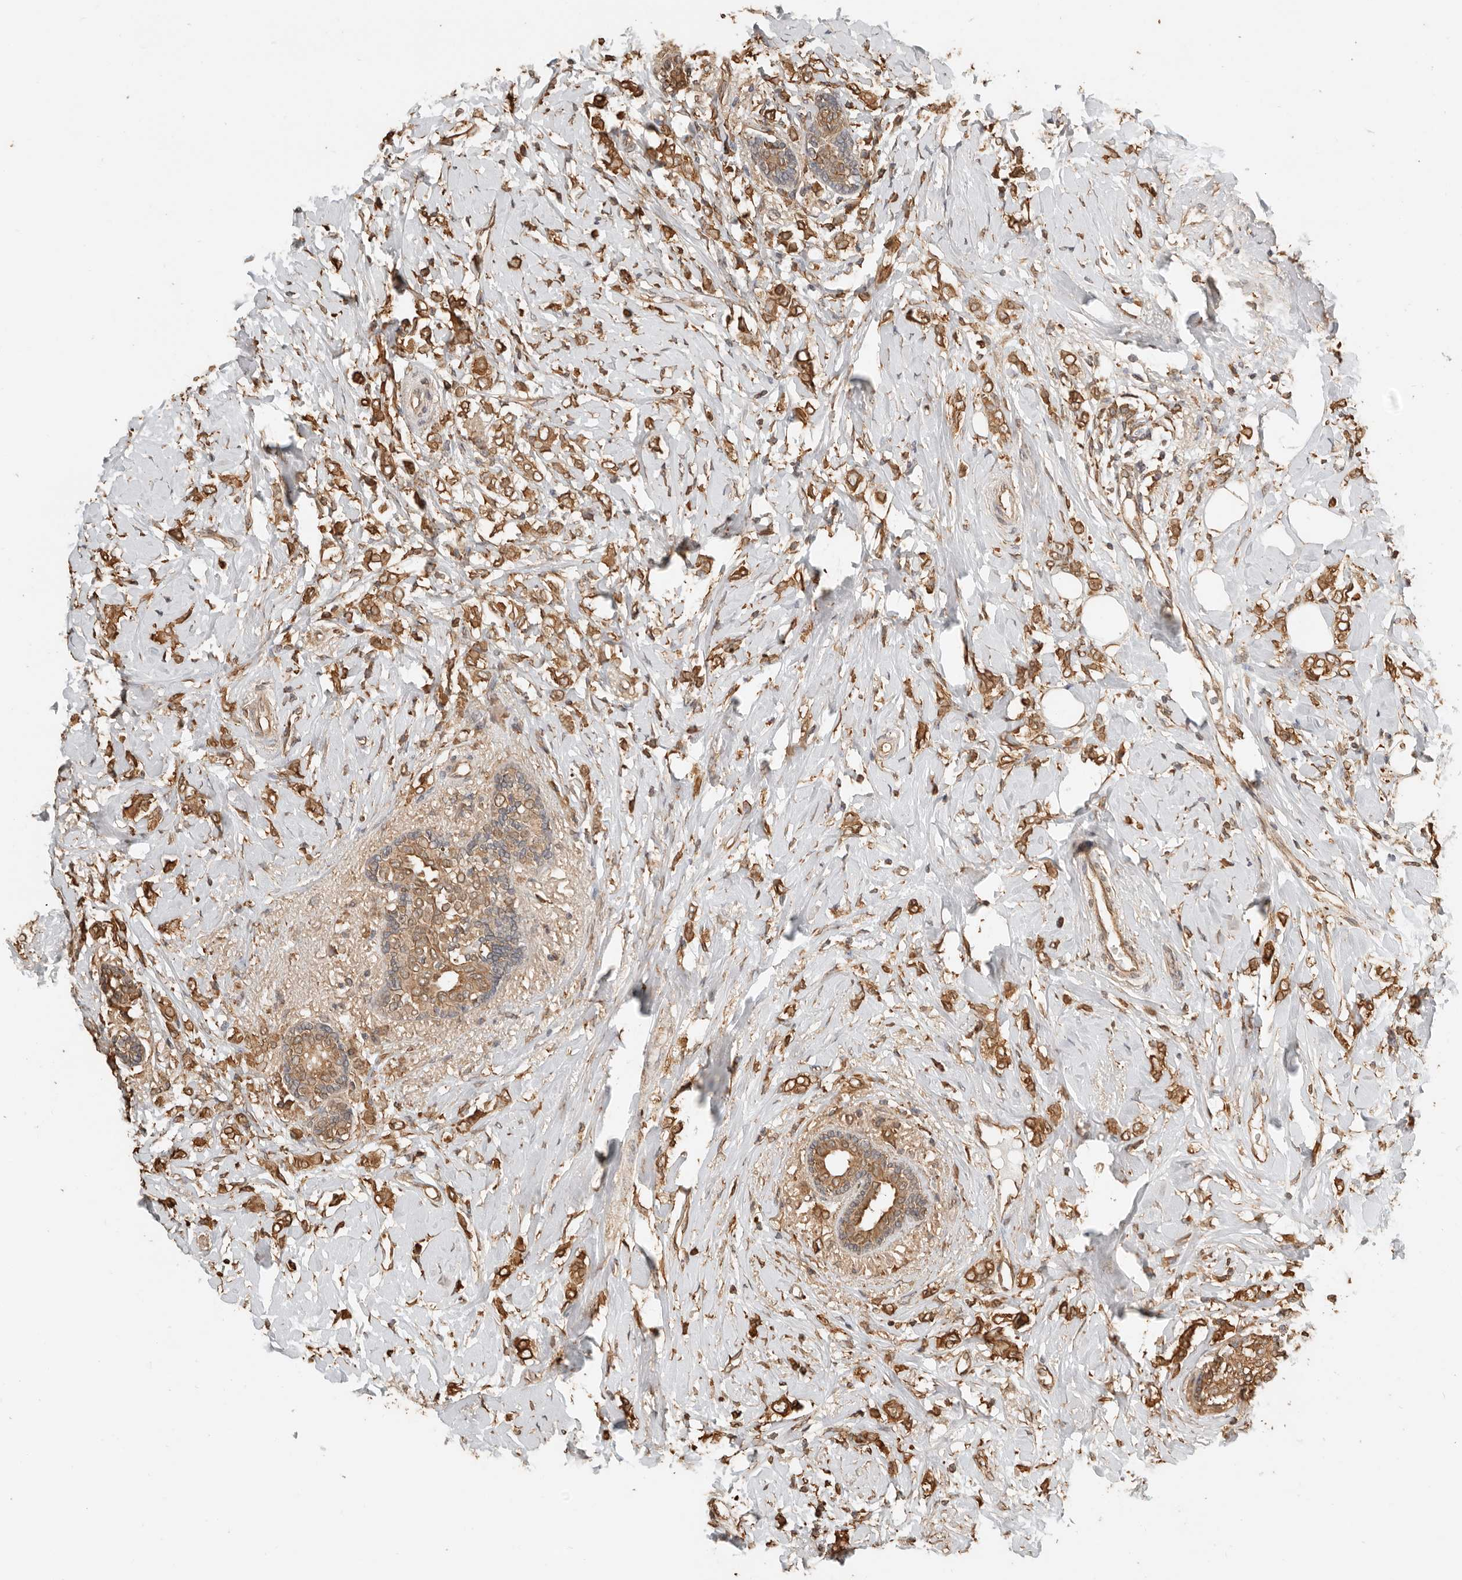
{"staining": {"intensity": "strong", "quantity": ">75%", "location": "cytoplasmic/membranous"}, "tissue": "breast cancer", "cell_type": "Tumor cells", "image_type": "cancer", "snomed": [{"axis": "morphology", "description": "Normal tissue, NOS"}, {"axis": "morphology", "description": "Lobular carcinoma"}, {"axis": "topography", "description": "Breast"}], "caption": "Protein positivity by immunohistochemistry (IHC) demonstrates strong cytoplasmic/membranous staining in about >75% of tumor cells in breast lobular carcinoma.", "gene": "ARHGEF10L", "patient": {"sex": "female", "age": 47}}